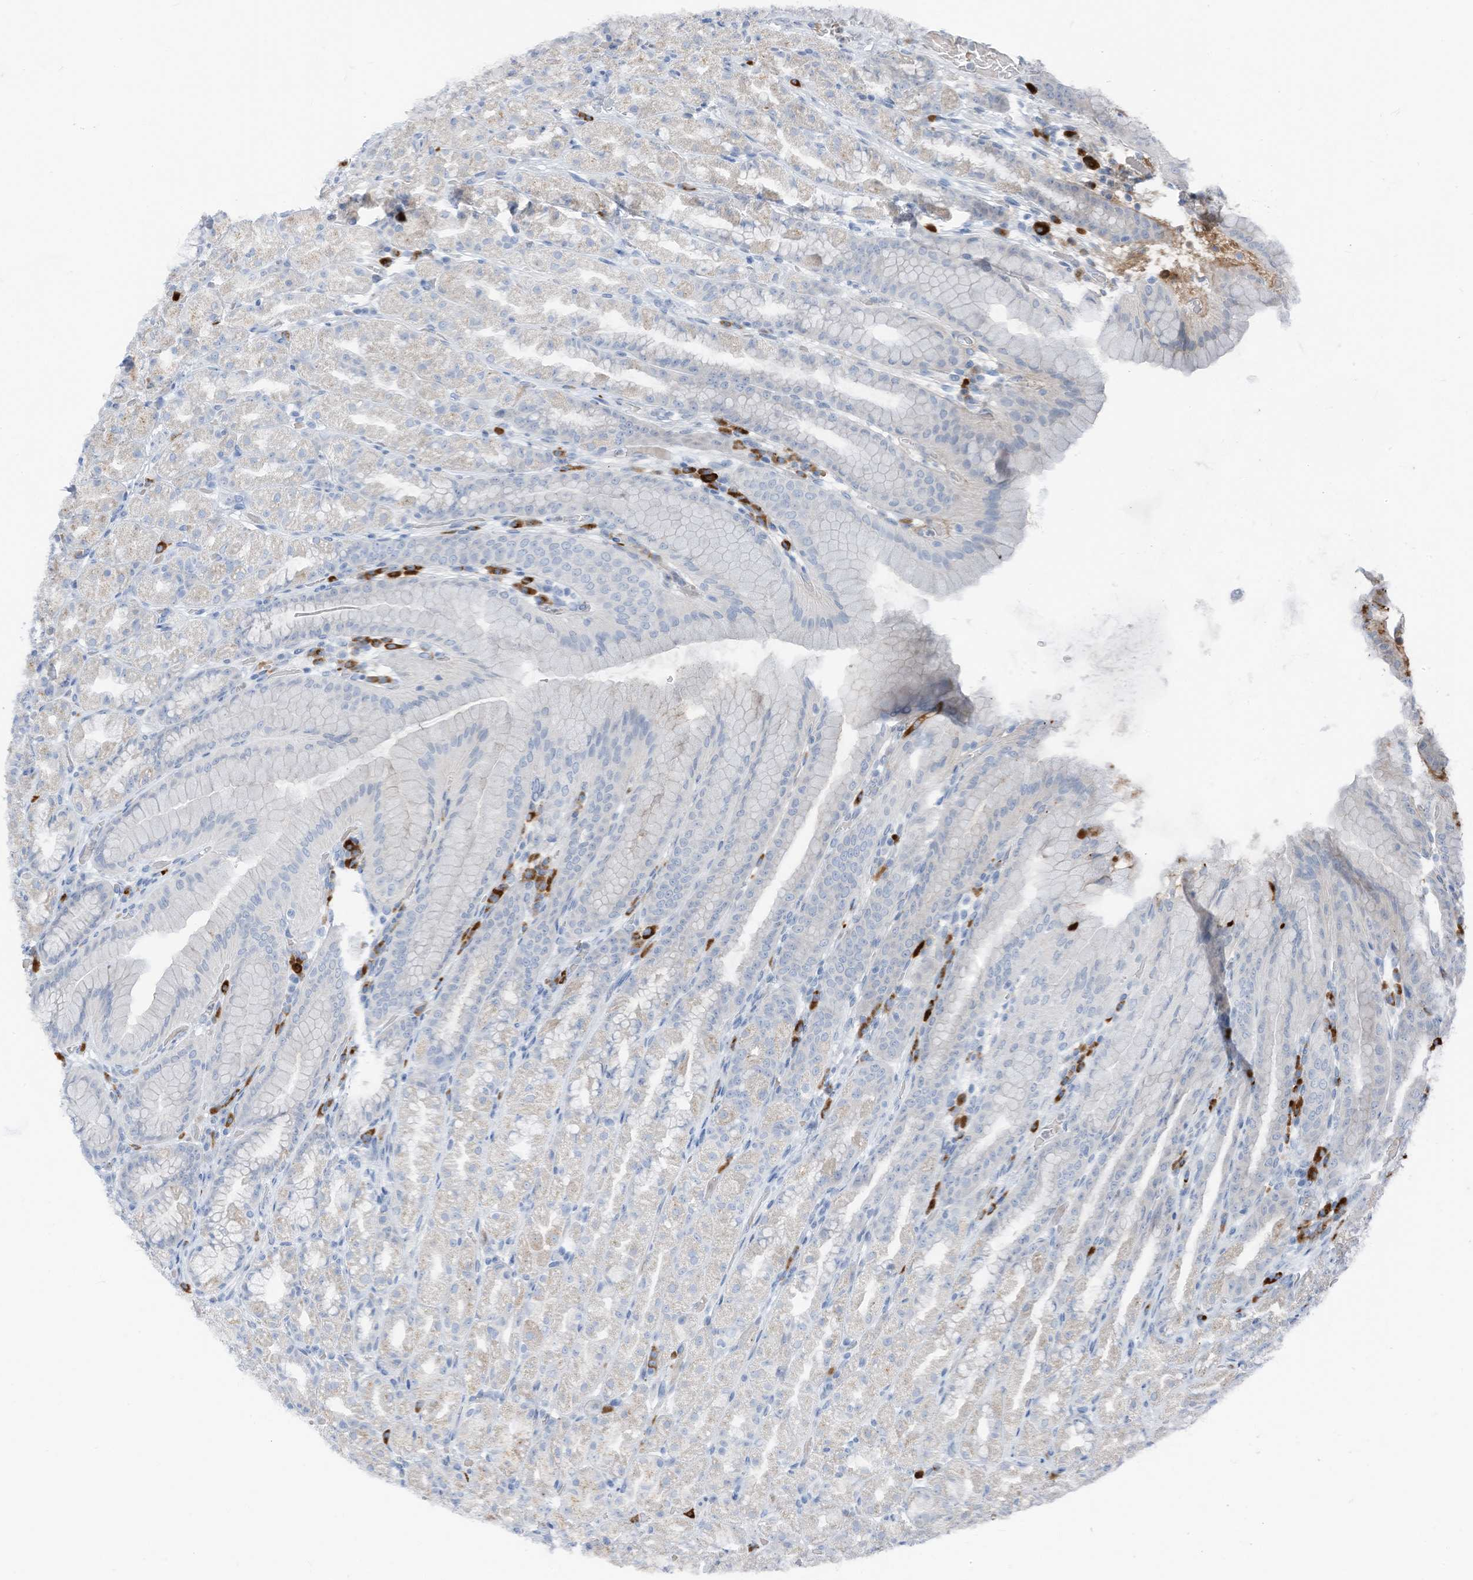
{"staining": {"intensity": "negative", "quantity": "none", "location": "none"}, "tissue": "stomach", "cell_type": "Glandular cells", "image_type": "normal", "snomed": [{"axis": "morphology", "description": "Normal tissue, NOS"}, {"axis": "topography", "description": "Stomach, upper"}], "caption": "There is no significant positivity in glandular cells of stomach. (Stains: DAB (3,3'-diaminobenzidine) immunohistochemistry (IHC) with hematoxylin counter stain, Microscopy: brightfield microscopy at high magnification).", "gene": "CHMP2B", "patient": {"sex": "male", "age": 68}}